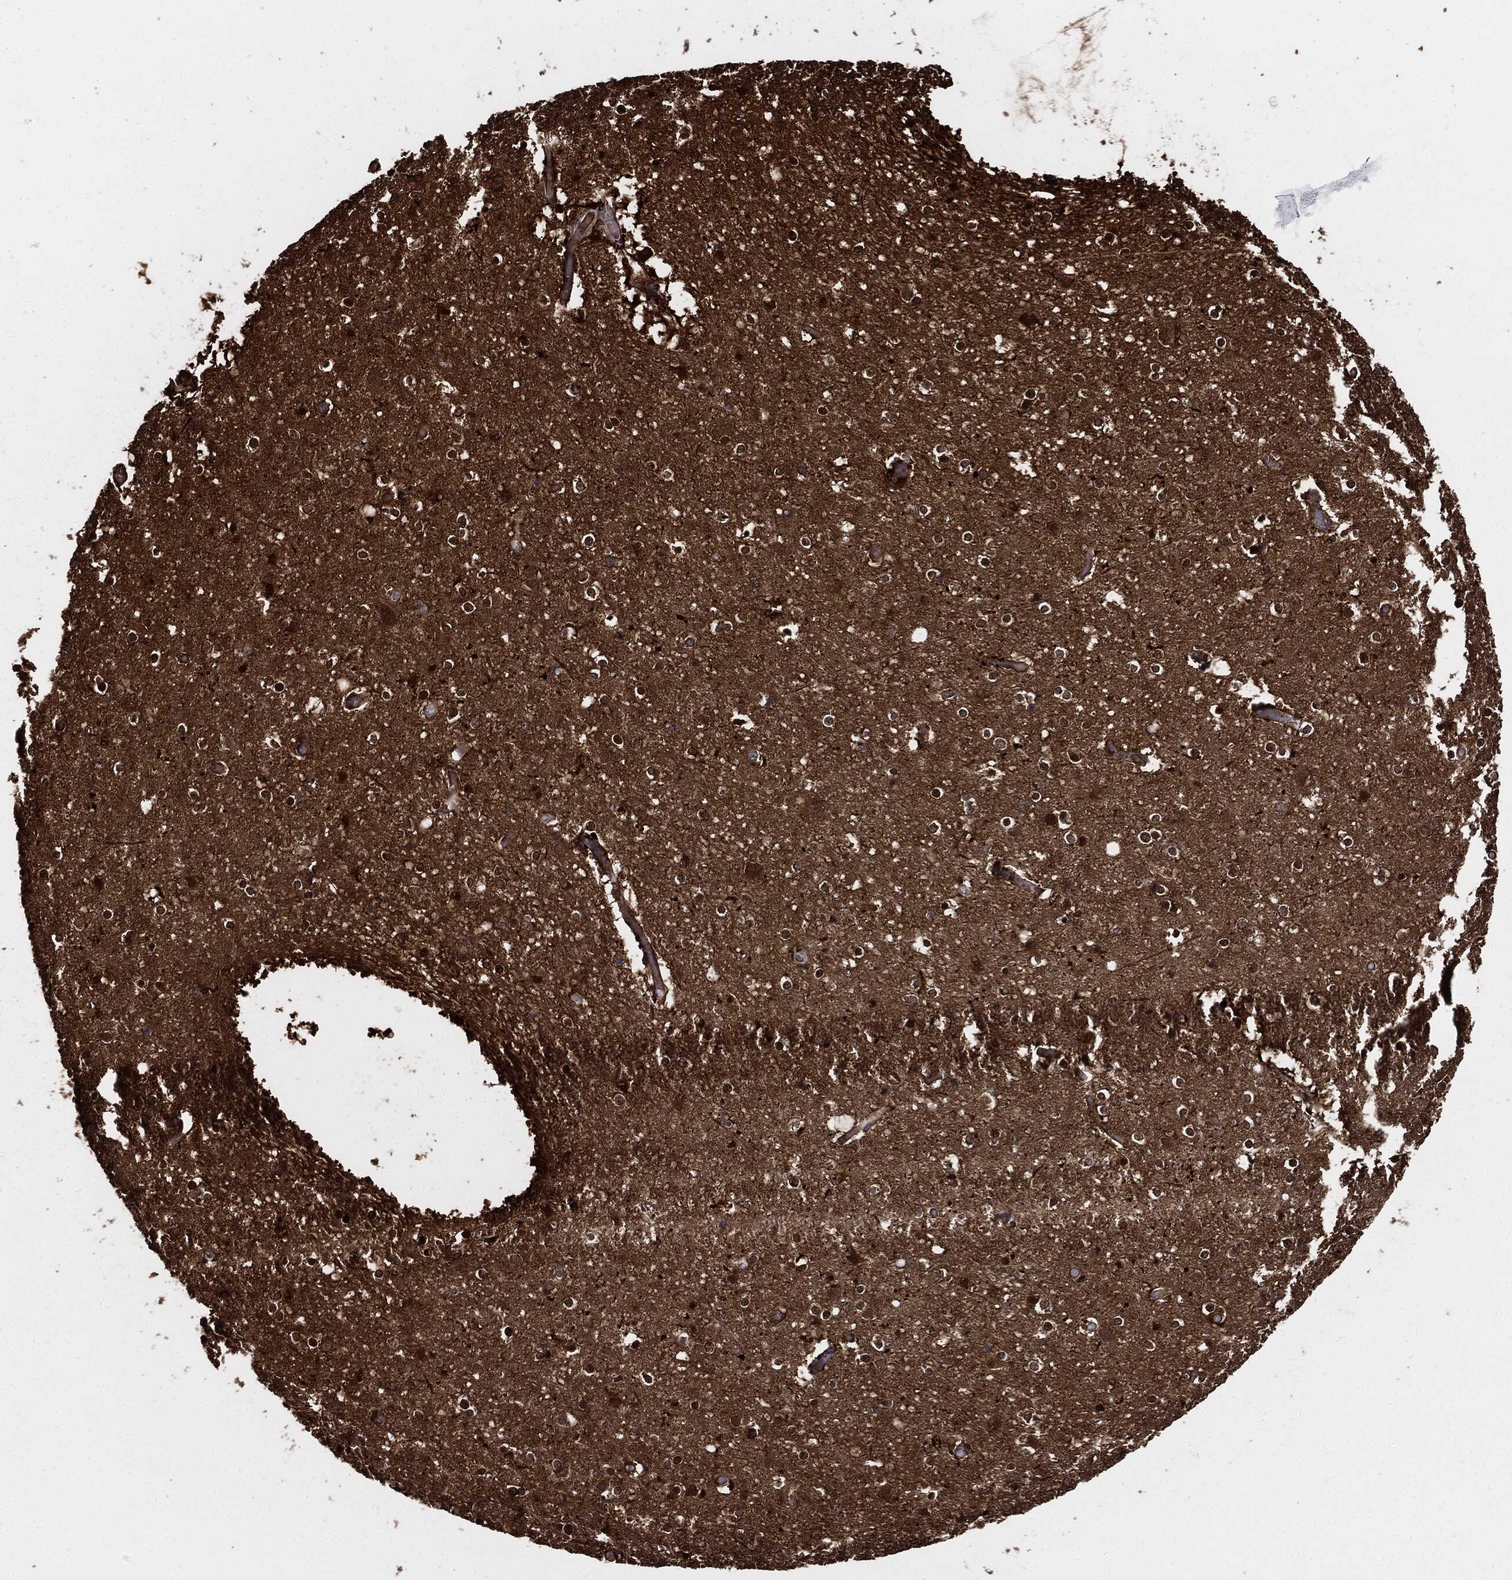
{"staining": {"intensity": "negative", "quantity": "none", "location": "none"}, "tissue": "cerebral cortex", "cell_type": "Endothelial cells", "image_type": "normal", "snomed": [{"axis": "morphology", "description": "Normal tissue, NOS"}, {"axis": "topography", "description": "Cerebral cortex"}], "caption": "Protein analysis of normal cerebral cortex reveals no significant expression in endothelial cells.", "gene": "PRDX2", "patient": {"sex": "female", "age": 52}}